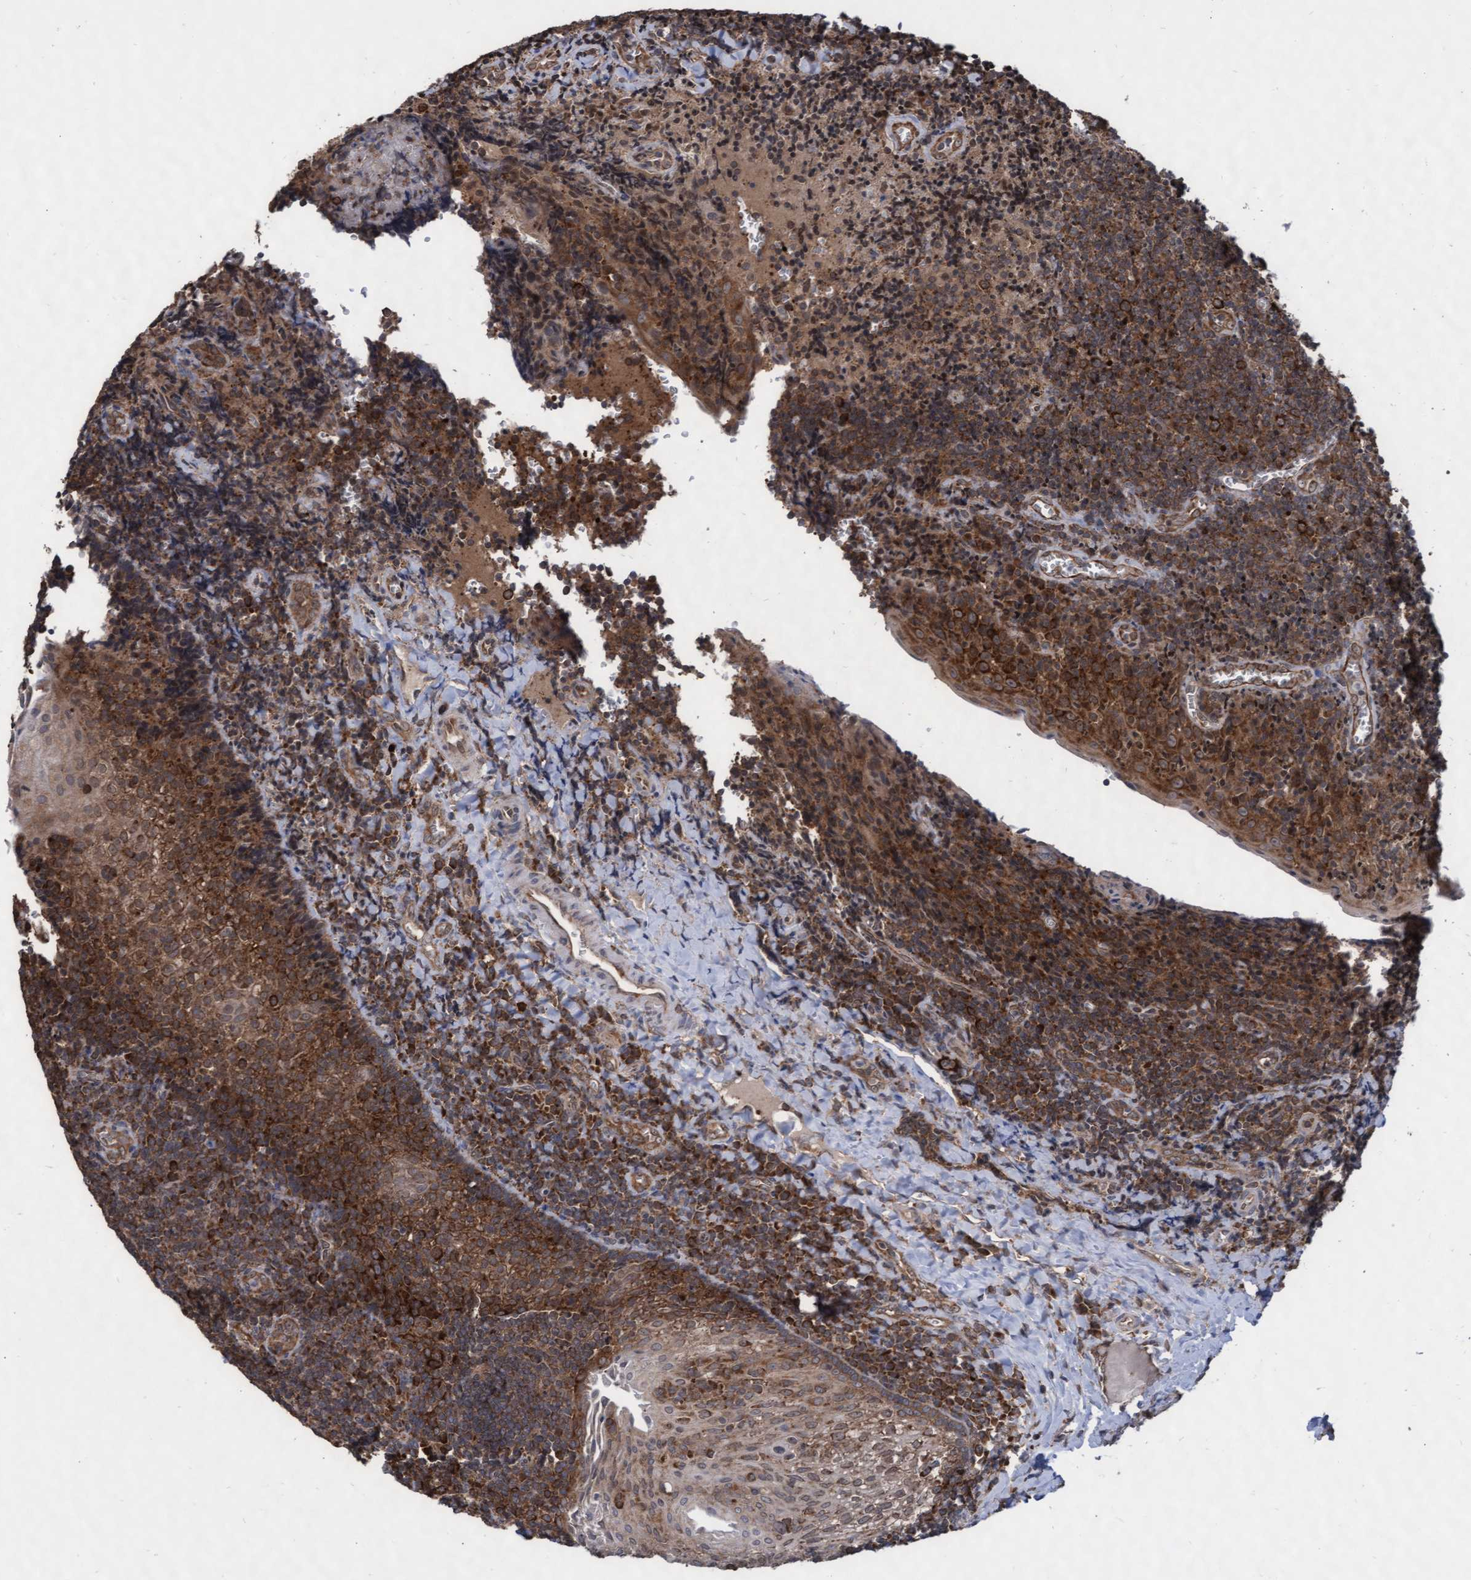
{"staining": {"intensity": "strong", "quantity": ">75%", "location": "cytoplasmic/membranous"}, "tissue": "tonsil", "cell_type": "Germinal center cells", "image_type": "normal", "snomed": [{"axis": "morphology", "description": "Normal tissue, NOS"}, {"axis": "morphology", "description": "Inflammation, NOS"}, {"axis": "topography", "description": "Tonsil"}], "caption": "Protein analysis of unremarkable tonsil reveals strong cytoplasmic/membranous staining in approximately >75% of germinal center cells. (DAB IHC with brightfield microscopy, high magnification).", "gene": "ABCF2", "patient": {"sex": "female", "age": 31}}